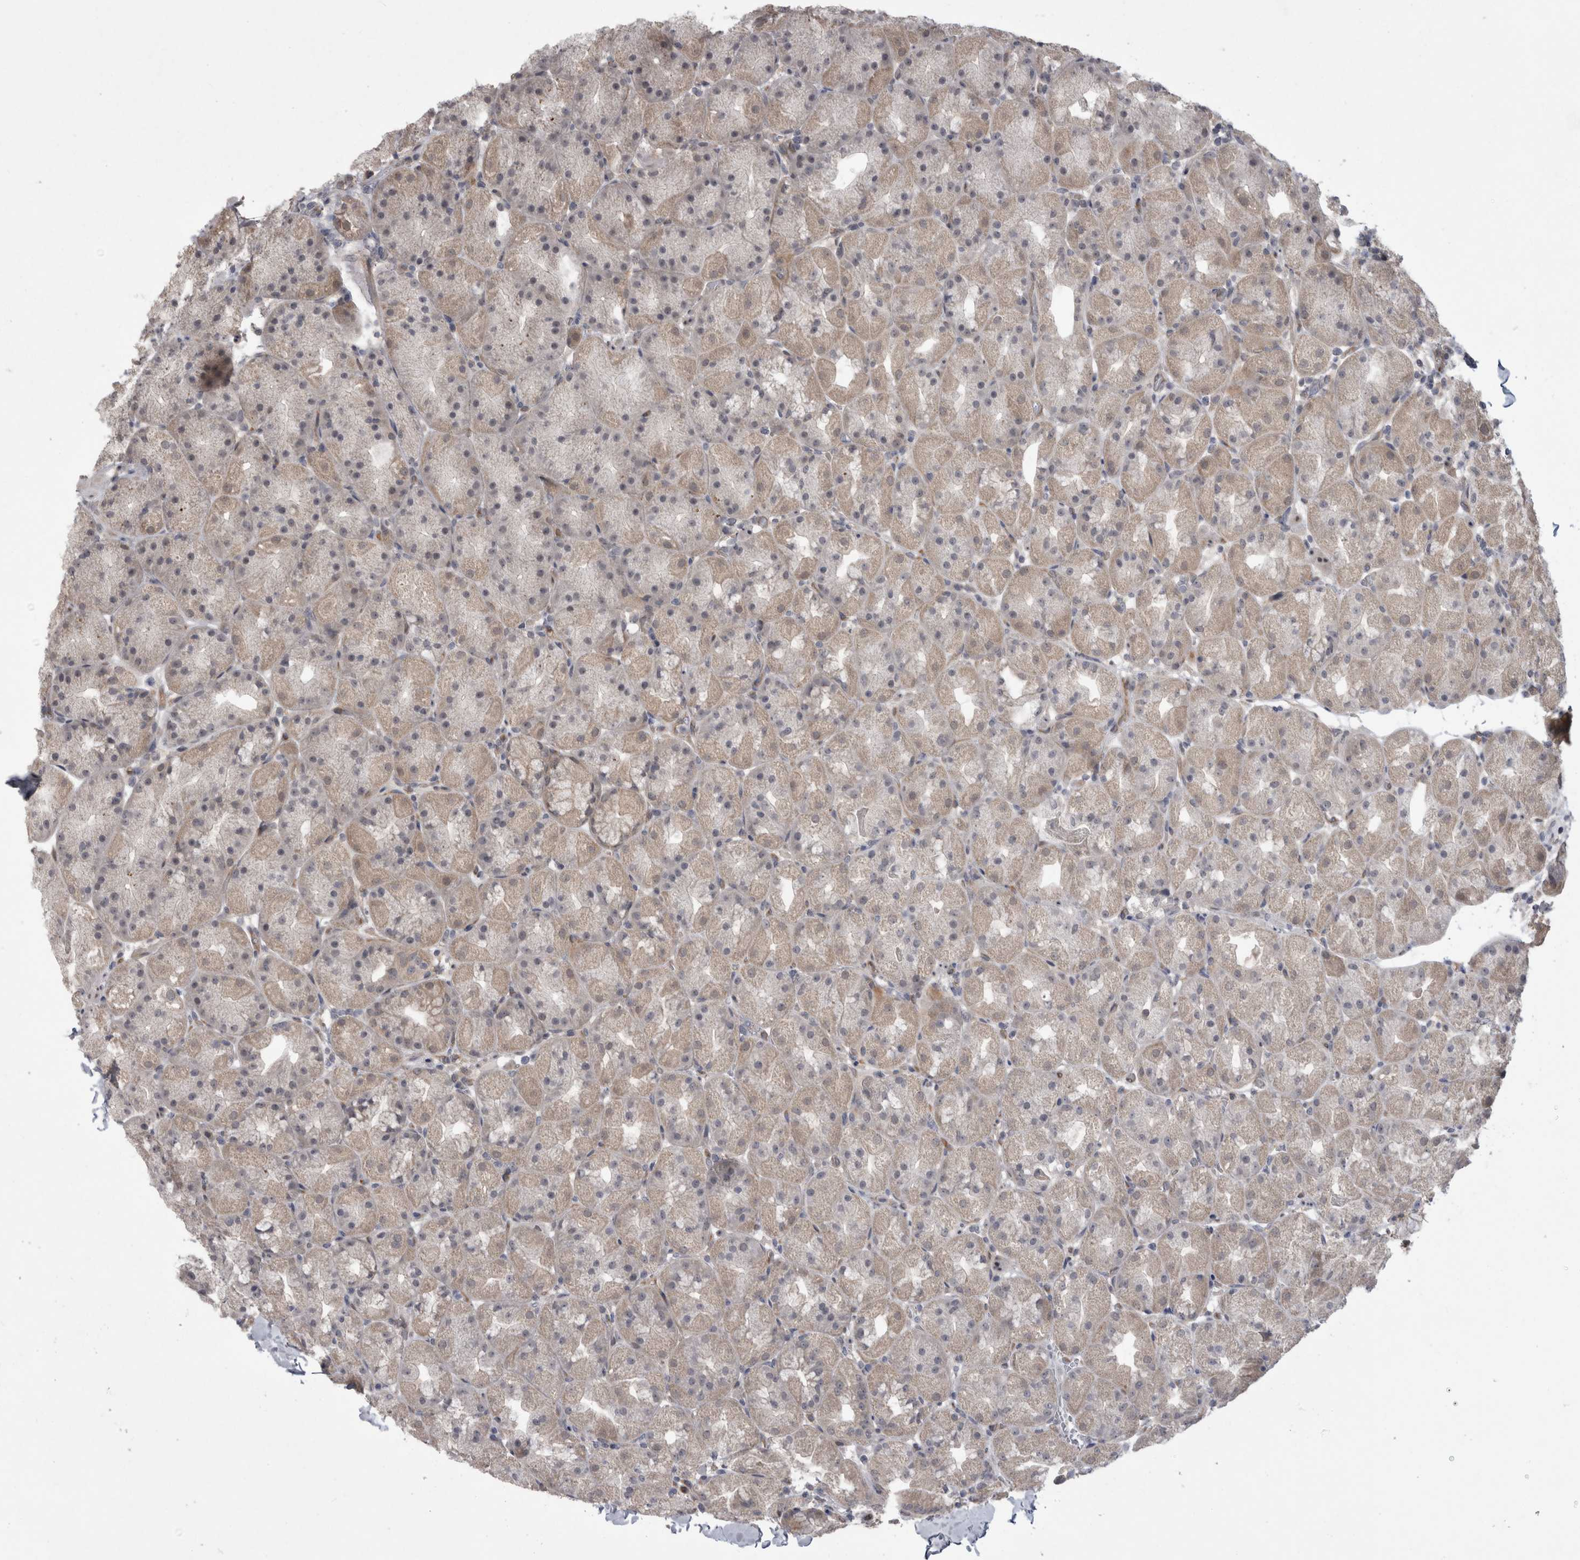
{"staining": {"intensity": "moderate", "quantity": "<25%", "location": "cytoplasmic/membranous"}, "tissue": "stomach", "cell_type": "Glandular cells", "image_type": "normal", "snomed": [{"axis": "morphology", "description": "Normal tissue, NOS"}, {"axis": "topography", "description": "Stomach, upper"}, {"axis": "topography", "description": "Stomach"}], "caption": "Stomach stained with DAB (3,3'-diaminobenzidine) immunohistochemistry (IHC) shows low levels of moderate cytoplasmic/membranous positivity in approximately <25% of glandular cells.", "gene": "MTBP", "patient": {"sex": "male", "age": 48}}